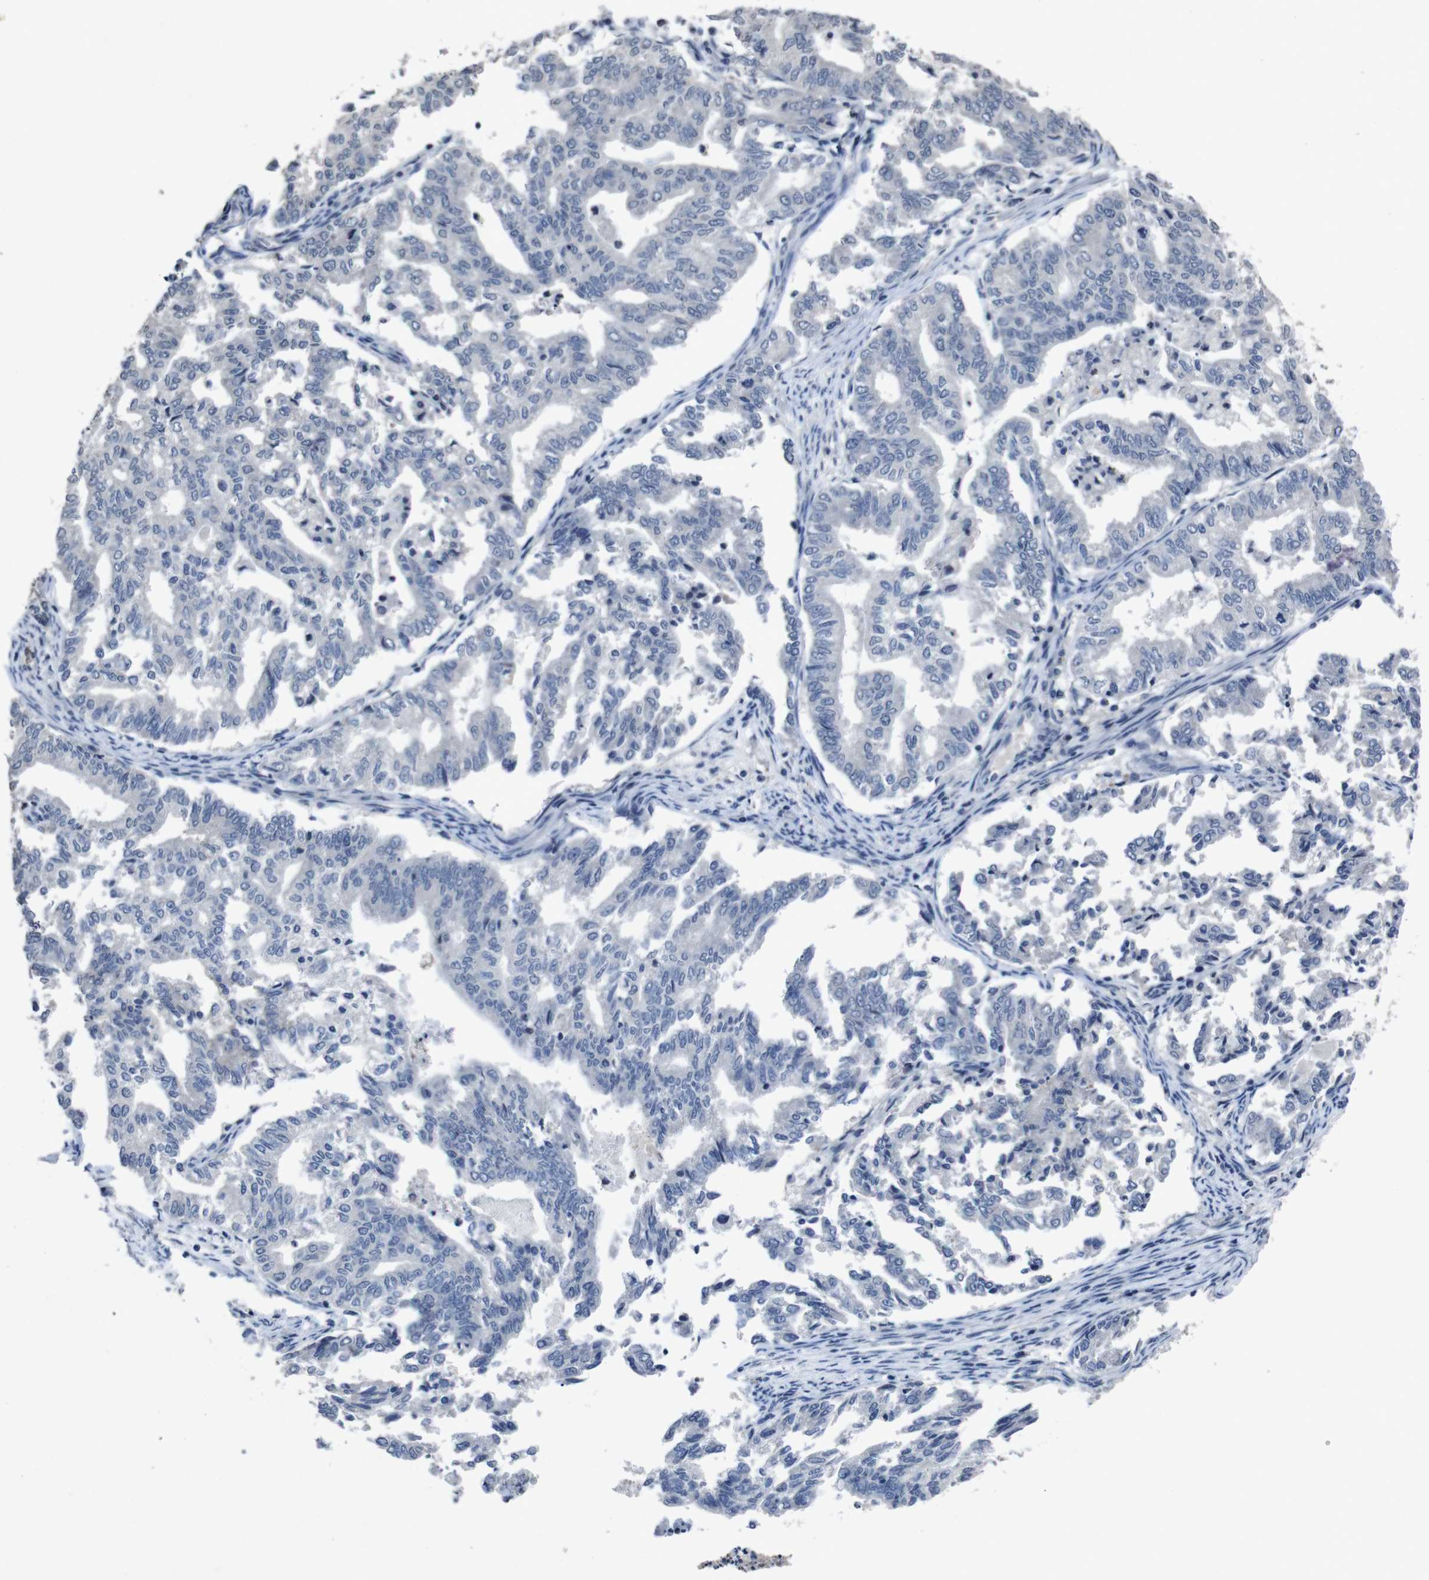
{"staining": {"intensity": "negative", "quantity": "none", "location": "none"}, "tissue": "endometrial cancer", "cell_type": "Tumor cells", "image_type": "cancer", "snomed": [{"axis": "morphology", "description": "Adenocarcinoma, NOS"}, {"axis": "topography", "description": "Endometrium"}], "caption": "Endometrial cancer (adenocarcinoma) was stained to show a protein in brown. There is no significant staining in tumor cells. The staining is performed using DAB (3,3'-diaminobenzidine) brown chromogen with nuclei counter-stained in using hematoxylin.", "gene": "AKT3", "patient": {"sex": "female", "age": 79}}